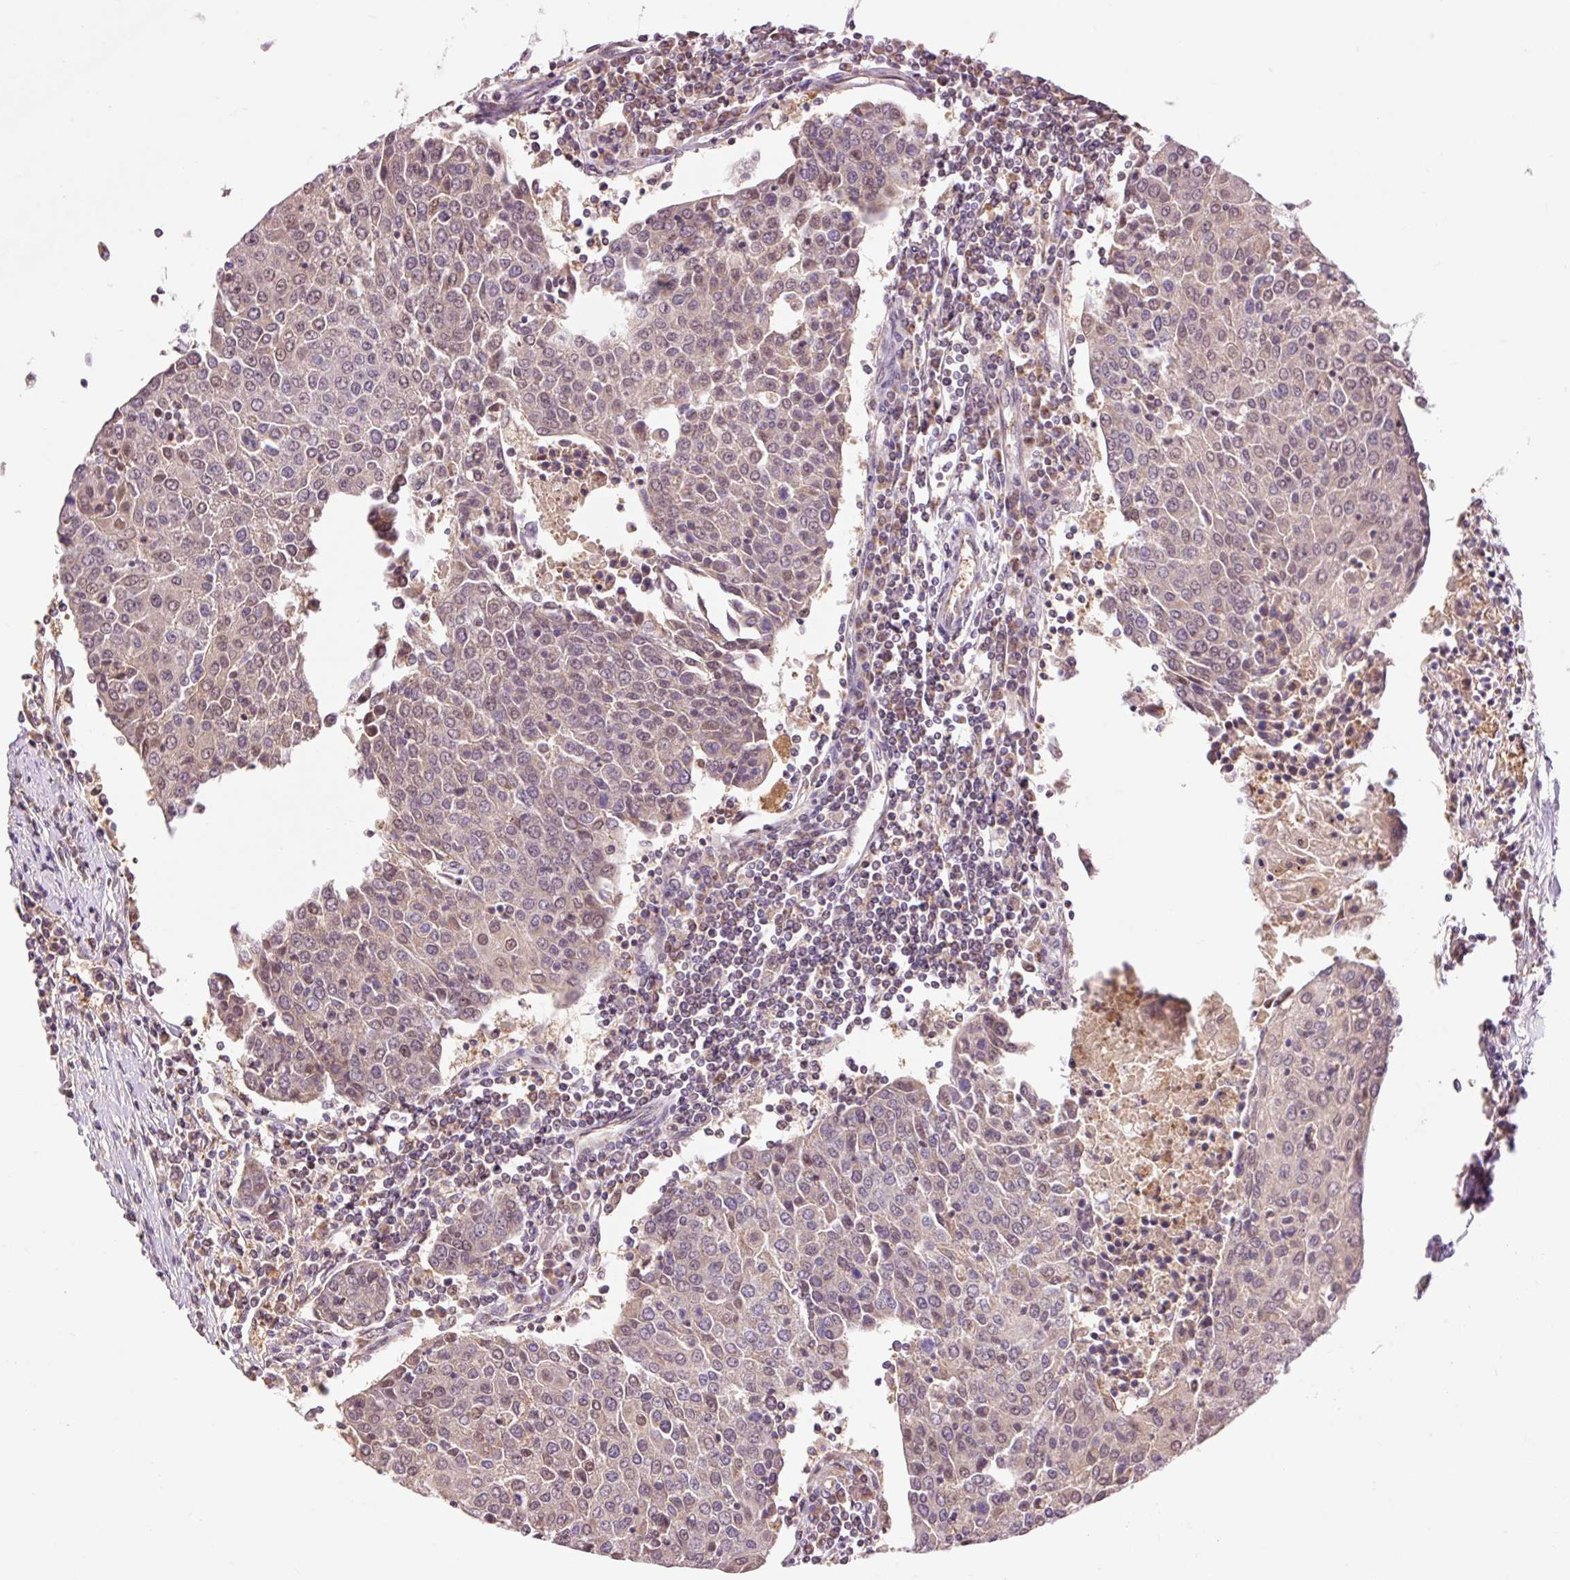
{"staining": {"intensity": "weak", "quantity": ">75%", "location": "nuclear"}, "tissue": "urothelial cancer", "cell_type": "Tumor cells", "image_type": "cancer", "snomed": [{"axis": "morphology", "description": "Urothelial carcinoma, High grade"}, {"axis": "topography", "description": "Urinary bladder"}], "caption": "DAB (3,3'-diaminobenzidine) immunohistochemical staining of high-grade urothelial carcinoma displays weak nuclear protein positivity in about >75% of tumor cells. The staining was performed using DAB (3,3'-diaminobenzidine), with brown indicating positive protein expression. Nuclei are stained blue with hematoxylin.", "gene": "IMMT", "patient": {"sex": "female", "age": 85}}